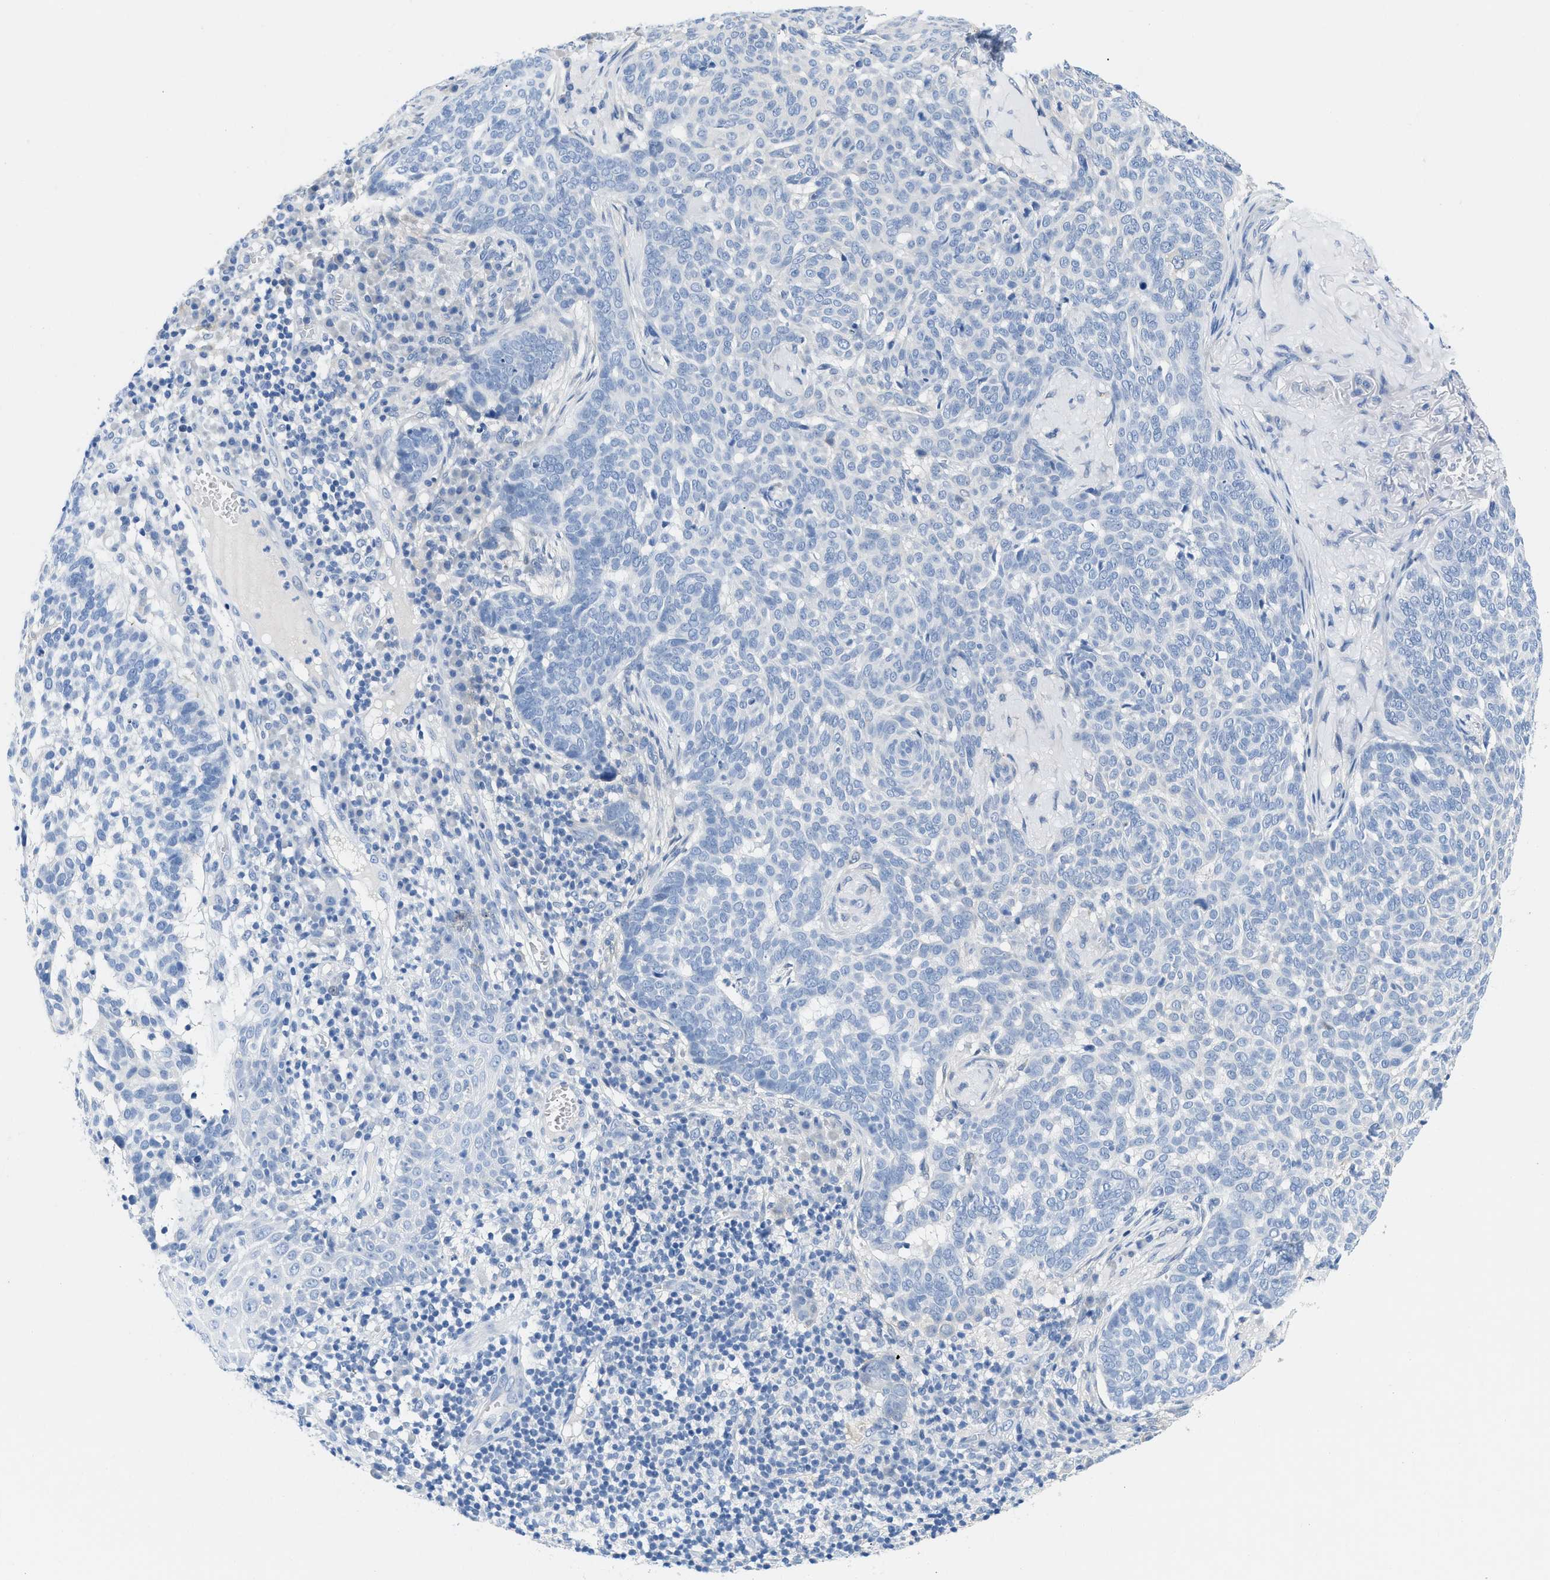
{"staining": {"intensity": "negative", "quantity": "none", "location": "none"}, "tissue": "skin cancer", "cell_type": "Tumor cells", "image_type": "cancer", "snomed": [{"axis": "morphology", "description": "Basal cell carcinoma"}, {"axis": "topography", "description": "Skin"}], "caption": "IHC of human skin cancer (basal cell carcinoma) shows no expression in tumor cells. Brightfield microscopy of immunohistochemistry (IHC) stained with DAB (brown) and hematoxylin (blue), captured at high magnification.", "gene": "BPGM", "patient": {"sex": "male", "age": 85}}